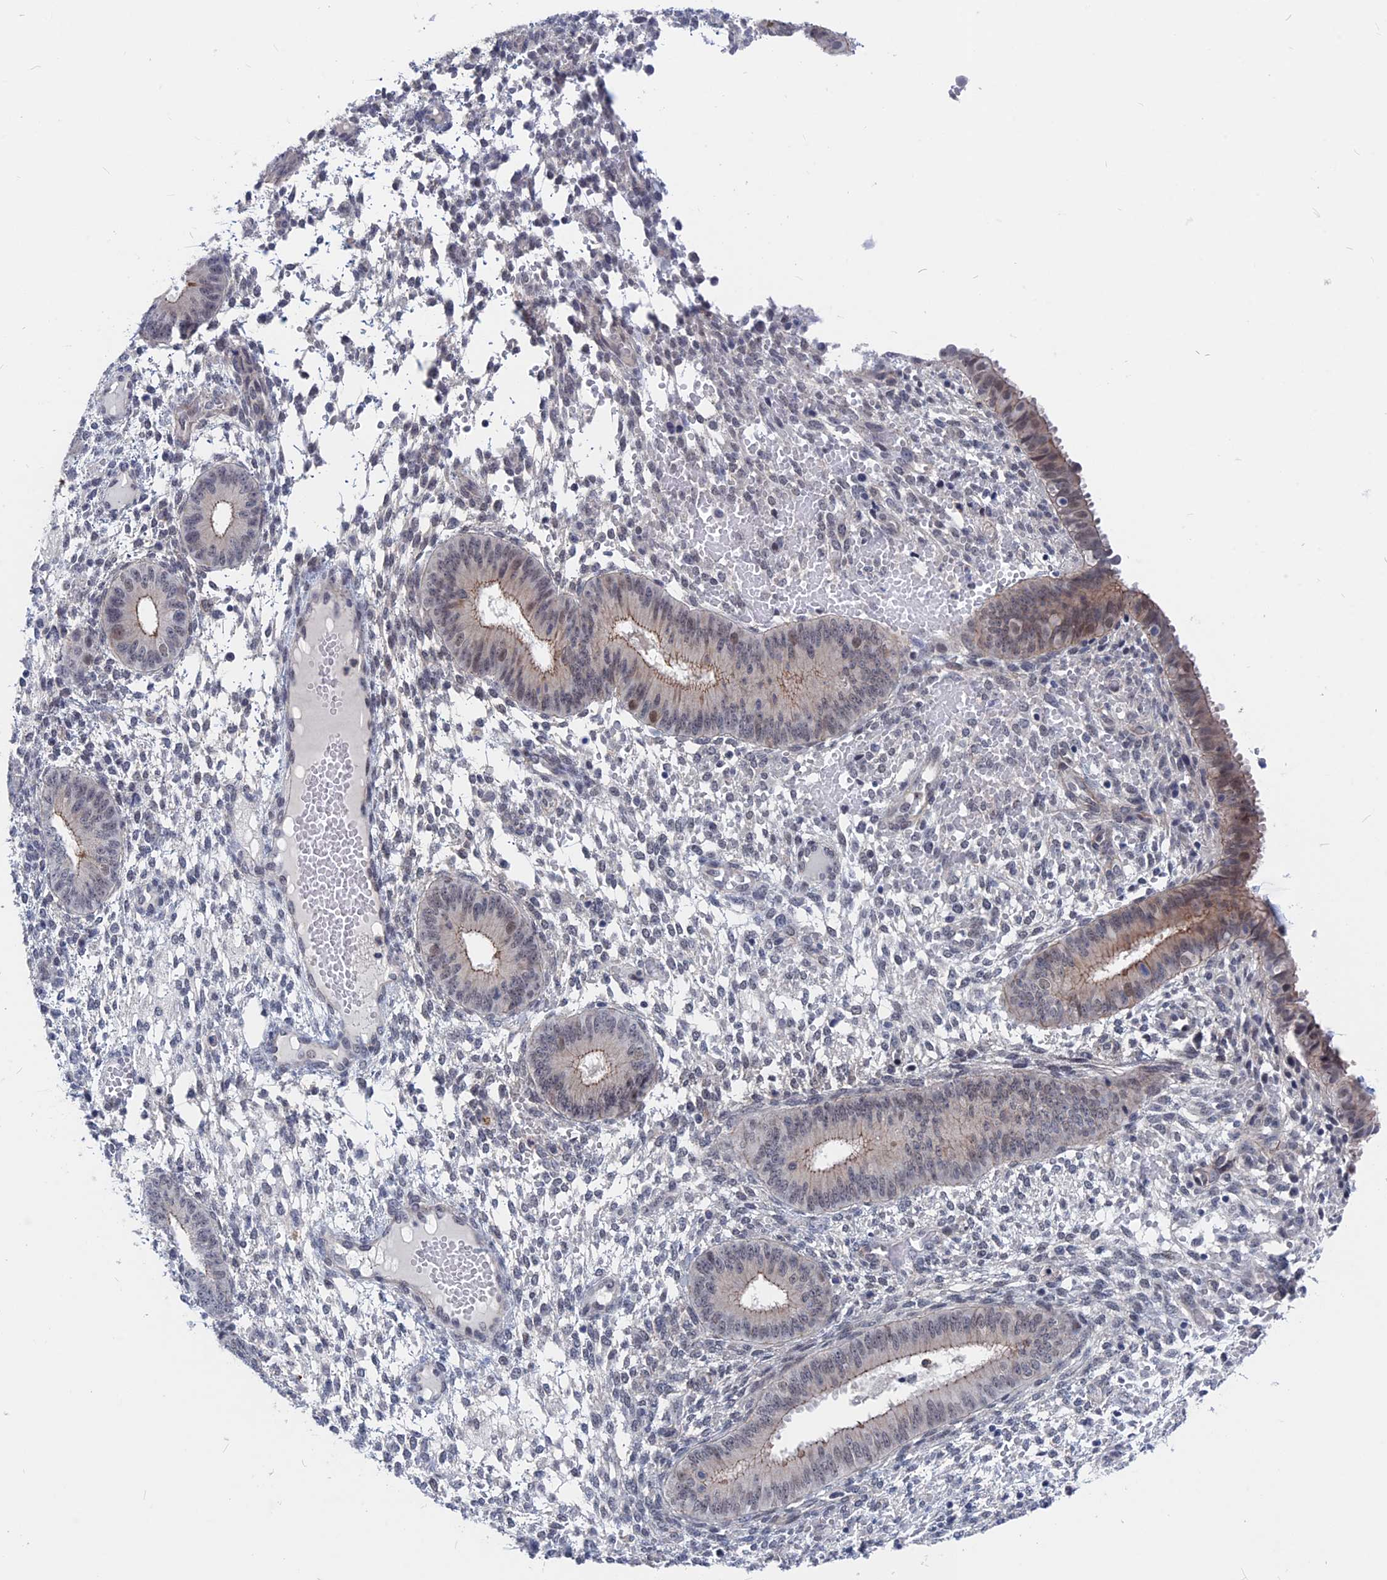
{"staining": {"intensity": "negative", "quantity": "none", "location": "none"}, "tissue": "endometrium", "cell_type": "Cells in endometrial stroma", "image_type": "normal", "snomed": [{"axis": "morphology", "description": "Normal tissue, NOS"}, {"axis": "topography", "description": "Endometrium"}], "caption": "IHC photomicrograph of unremarkable human endometrium stained for a protein (brown), which exhibits no expression in cells in endometrial stroma. The staining was performed using DAB to visualize the protein expression in brown, while the nuclei were stained in blue with hematoxylin (Magnification: 20x).", "gene": "MARCHF3", "patient": {"sex": "female", "age": 49}}